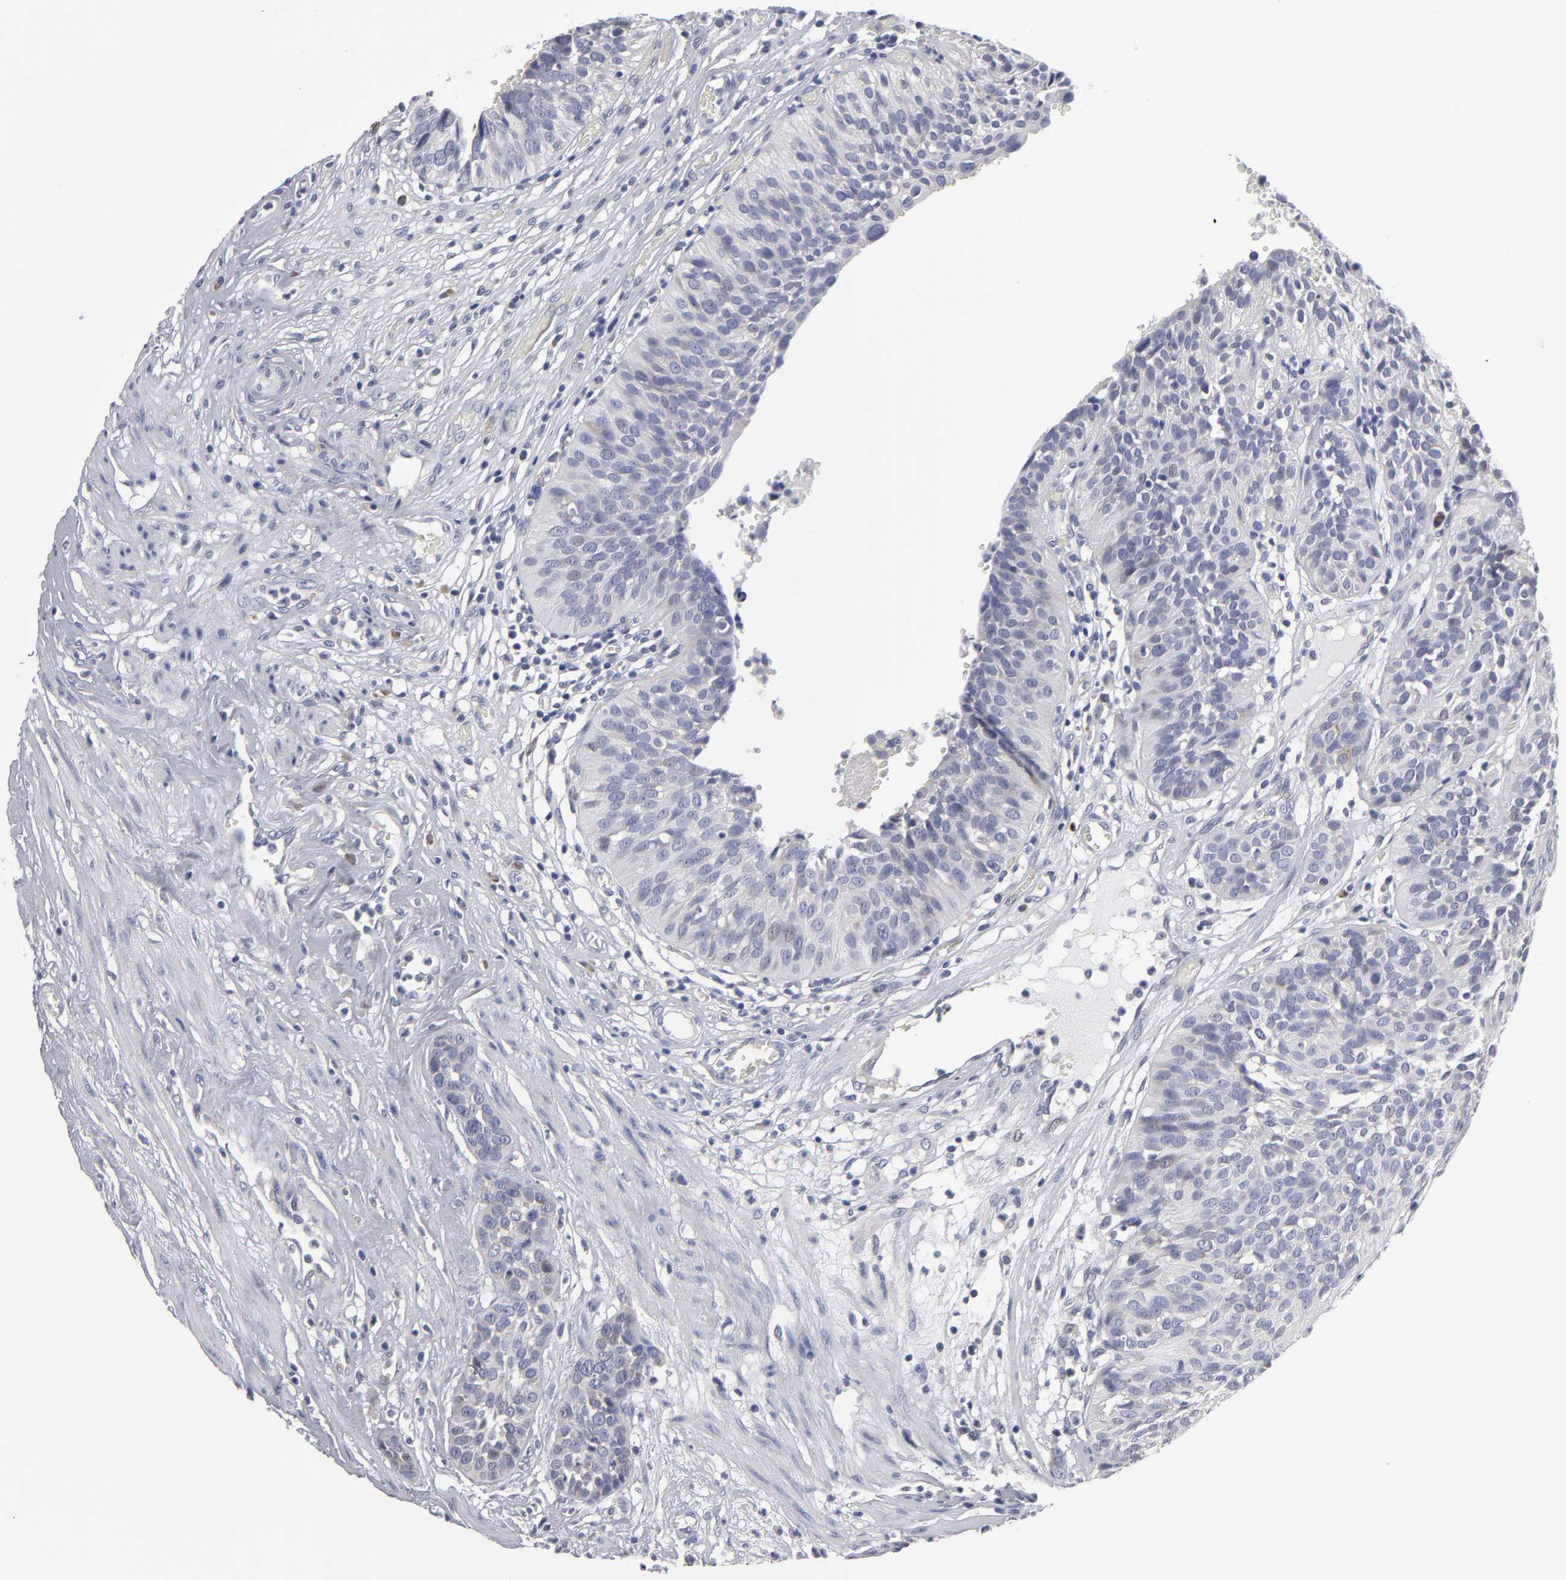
{"staining": {"intensity": "weak", "quantity": "<25%", "location": "cytoplasmic/membranous,nuclear"}, "tissue": "urothelial cancer", "cell_type": "Tumor cells", "image_type": "cancer", "snomed": [{"axis": "morphology", "description": "Urothelial carcinoma, High grade"}, {"axis": "topography", "description": "Urinary bladder"}], "caption": "This photomicrograph is of urothelial carcinoma (high-grade) stained with immunohistochemistry to label a protein in brown with the nuclei are counter-stained blue. There is no staining in tumor cells.", "gene": "CCDC80", "patient": {"sex": "male", "age": 56}}